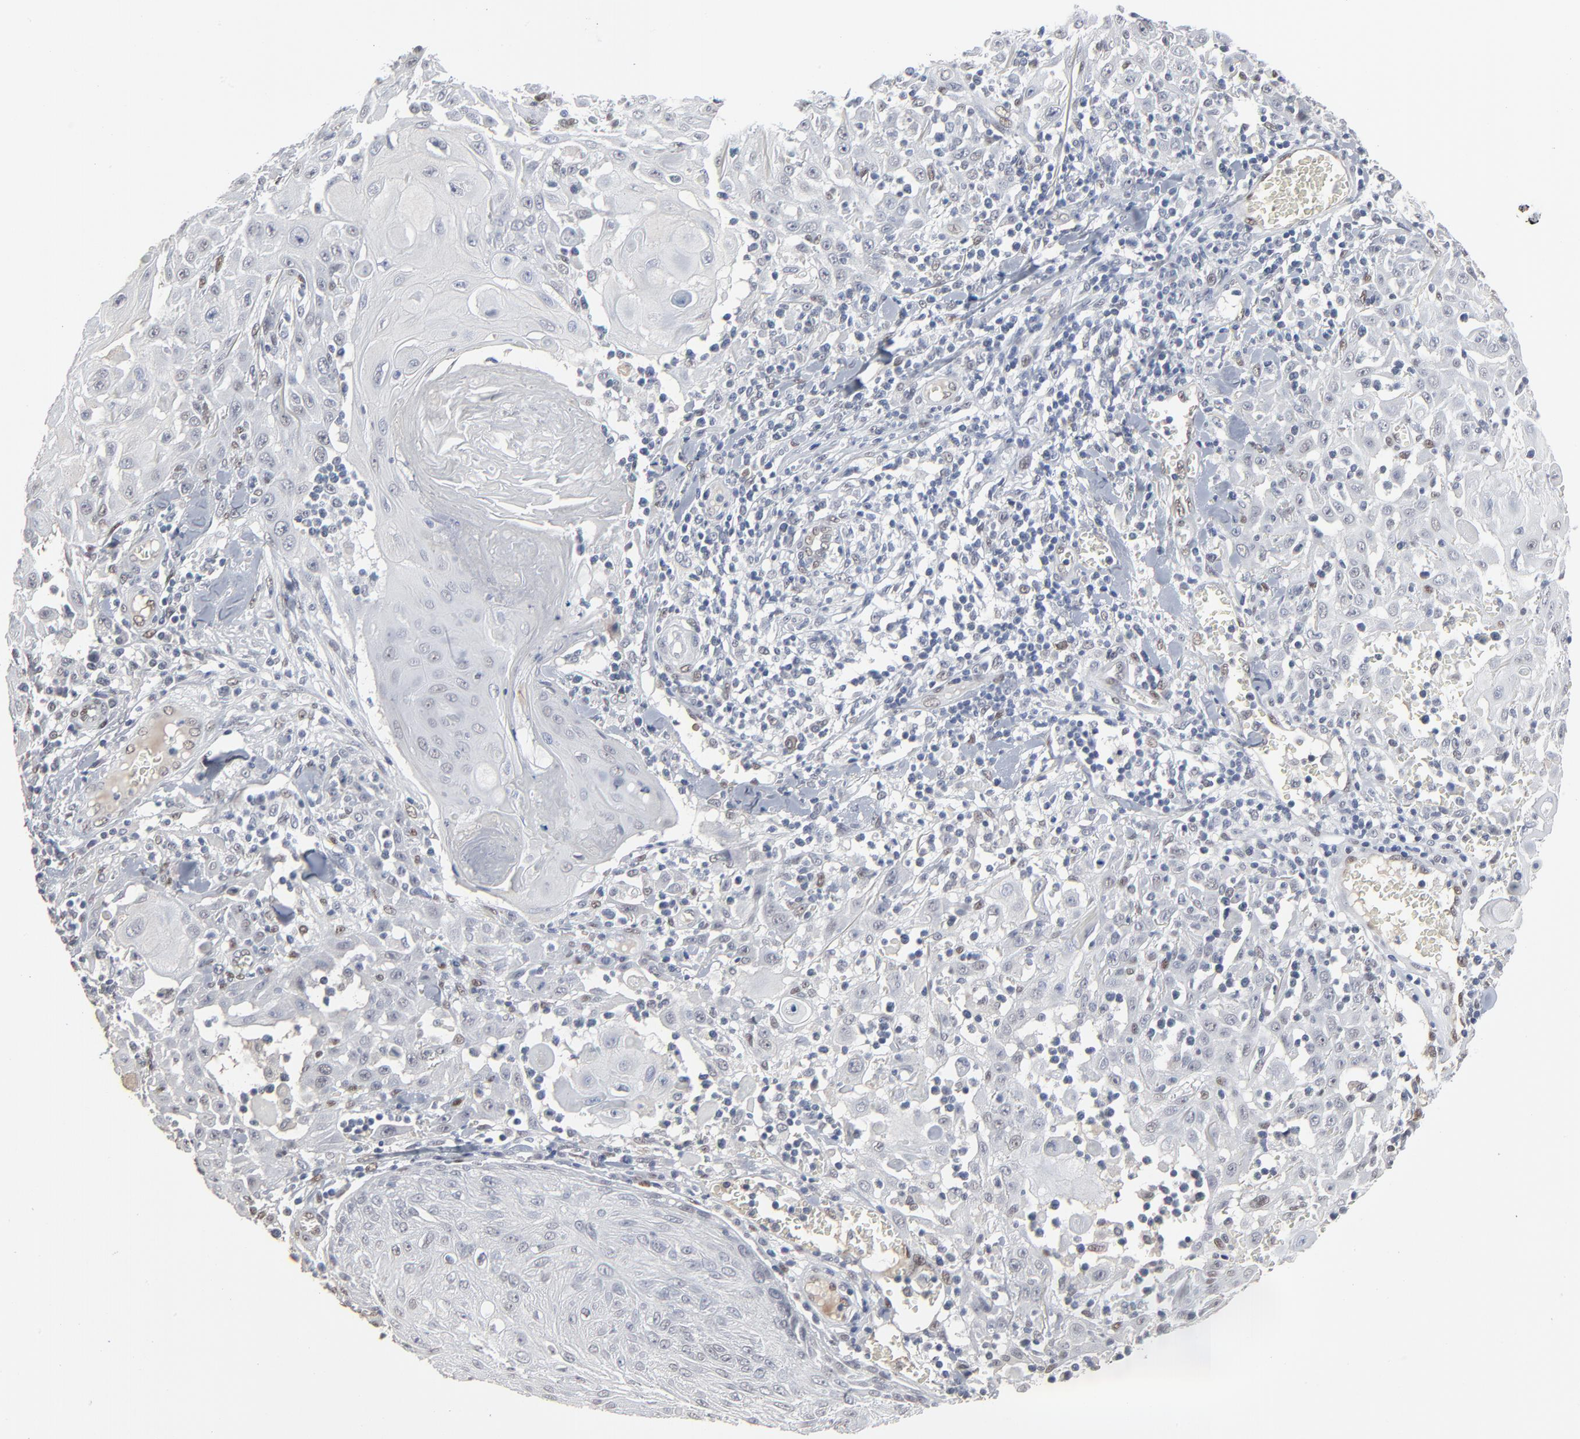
{"staining": {"intensity": "negative", "quantity": "none", "location": "none"}, "tissue": "skin cancer", "cell_type": "Tumor cells", "image_type": "cancer", "snomed": [{"axis": "morphology", "description": "Squamous cell carcinoma, NOS"}, {"axis": "topography", "description": "Skin"}], "caption": "Skin cancer stained for a protein using IHC reveals no expression tumor cells.", "gene": "ATF7", "patient": {"sex": "male", "age": 24}}